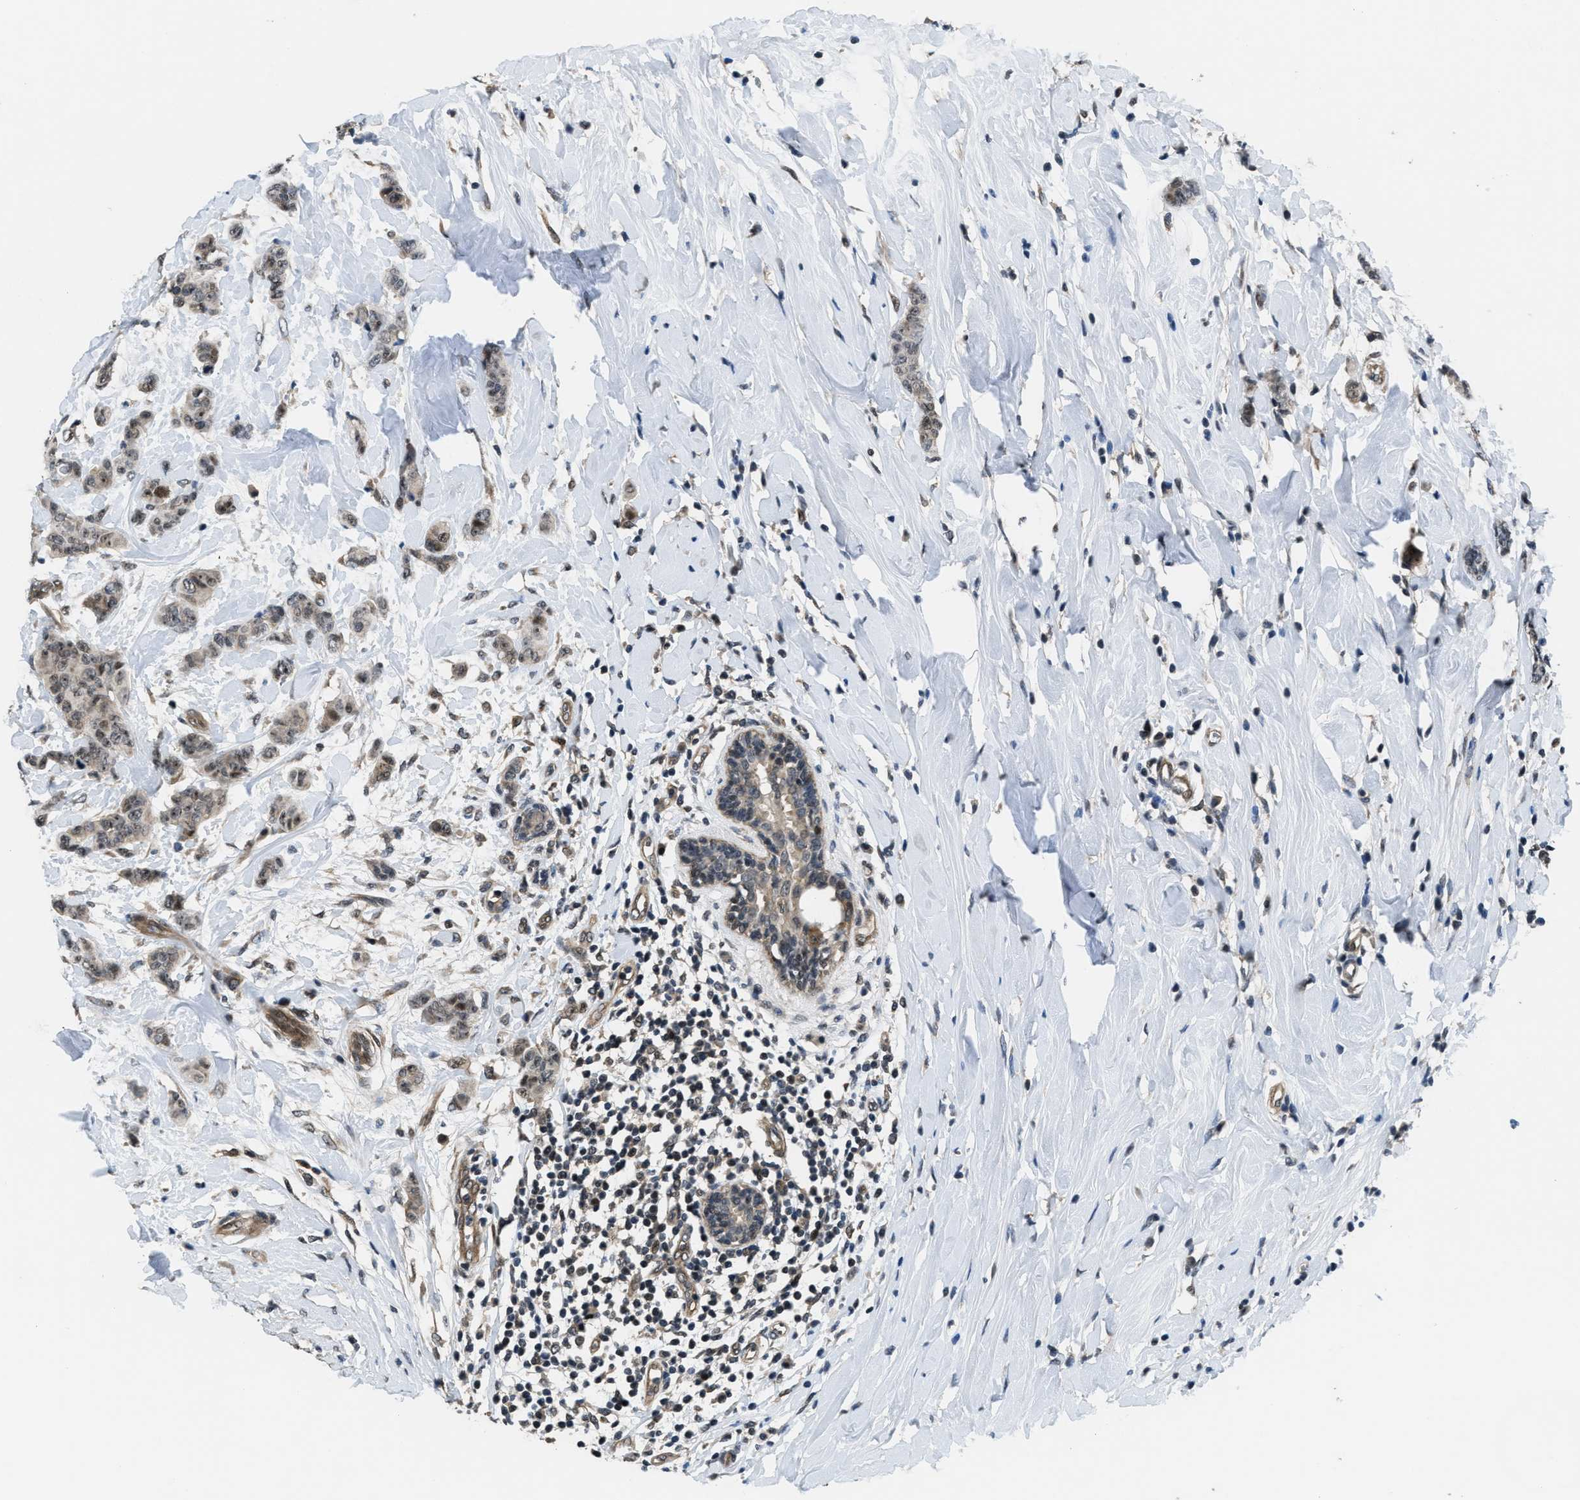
{"staining": {"intensity": "moderate", "quantity": ">75%", "location": "nuclear"}, "tissue": "breast cancer", "cell_type": "Tumor cells", "image_type": "cancer", "snomed": [{"axis": "morphology", "description": "Normal tissue, NOS"}, {"axis": "morphology", "description": "Duct carcinoma"}, {"axis": "topography", "description": "Breast"}], "caption": "High-power microscopy captured an immunohistochemistry (IHC) photomicrograph of breast cancer, revealing moderate nuclear positivity in about >75% of tumor cells. Ihc stains the protein in brown and the nuclei are stained blue.", "gene": "SETD5", "patient": {"sex": "female", "age": 40}}